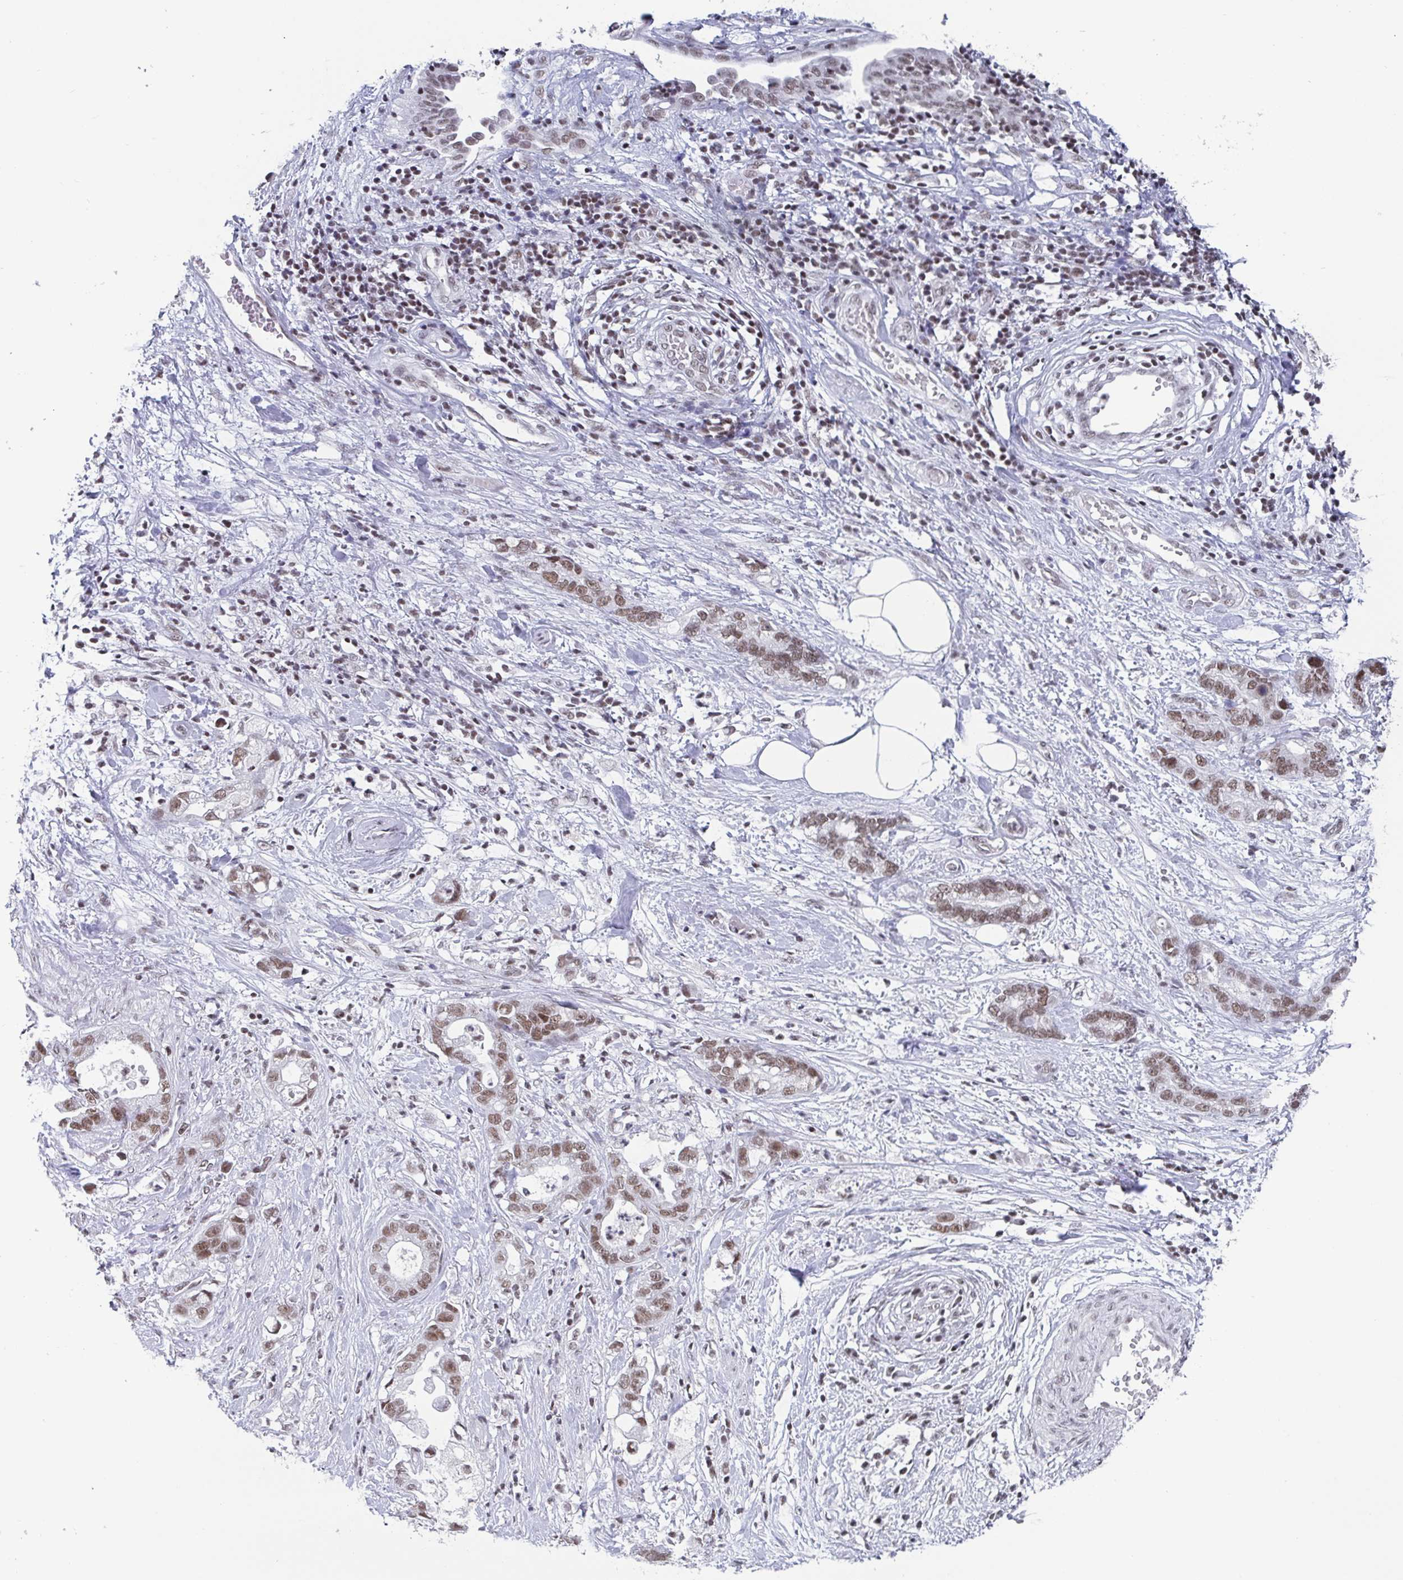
{"staining": {"intensity": "moderate", "quantity": ">75%", "location": "nuclear"}, "tissue": "stomach cancer", "cell_type": "Tumor cells", "image_type": "cancer", "snomed": [{"axis": "morphology", "description": "Adenocarcinoma, NOS"}, {"axis": "topography", "description": "Stomach"}], "caption": "Immunohistochemistry of human adenocarcinoma (stomach) reveals medium levels of moderate nuclear positivity in about >75% of tumor cells.", "gene": "CTCF", "patient": {"sex": "male", "age": 55}}